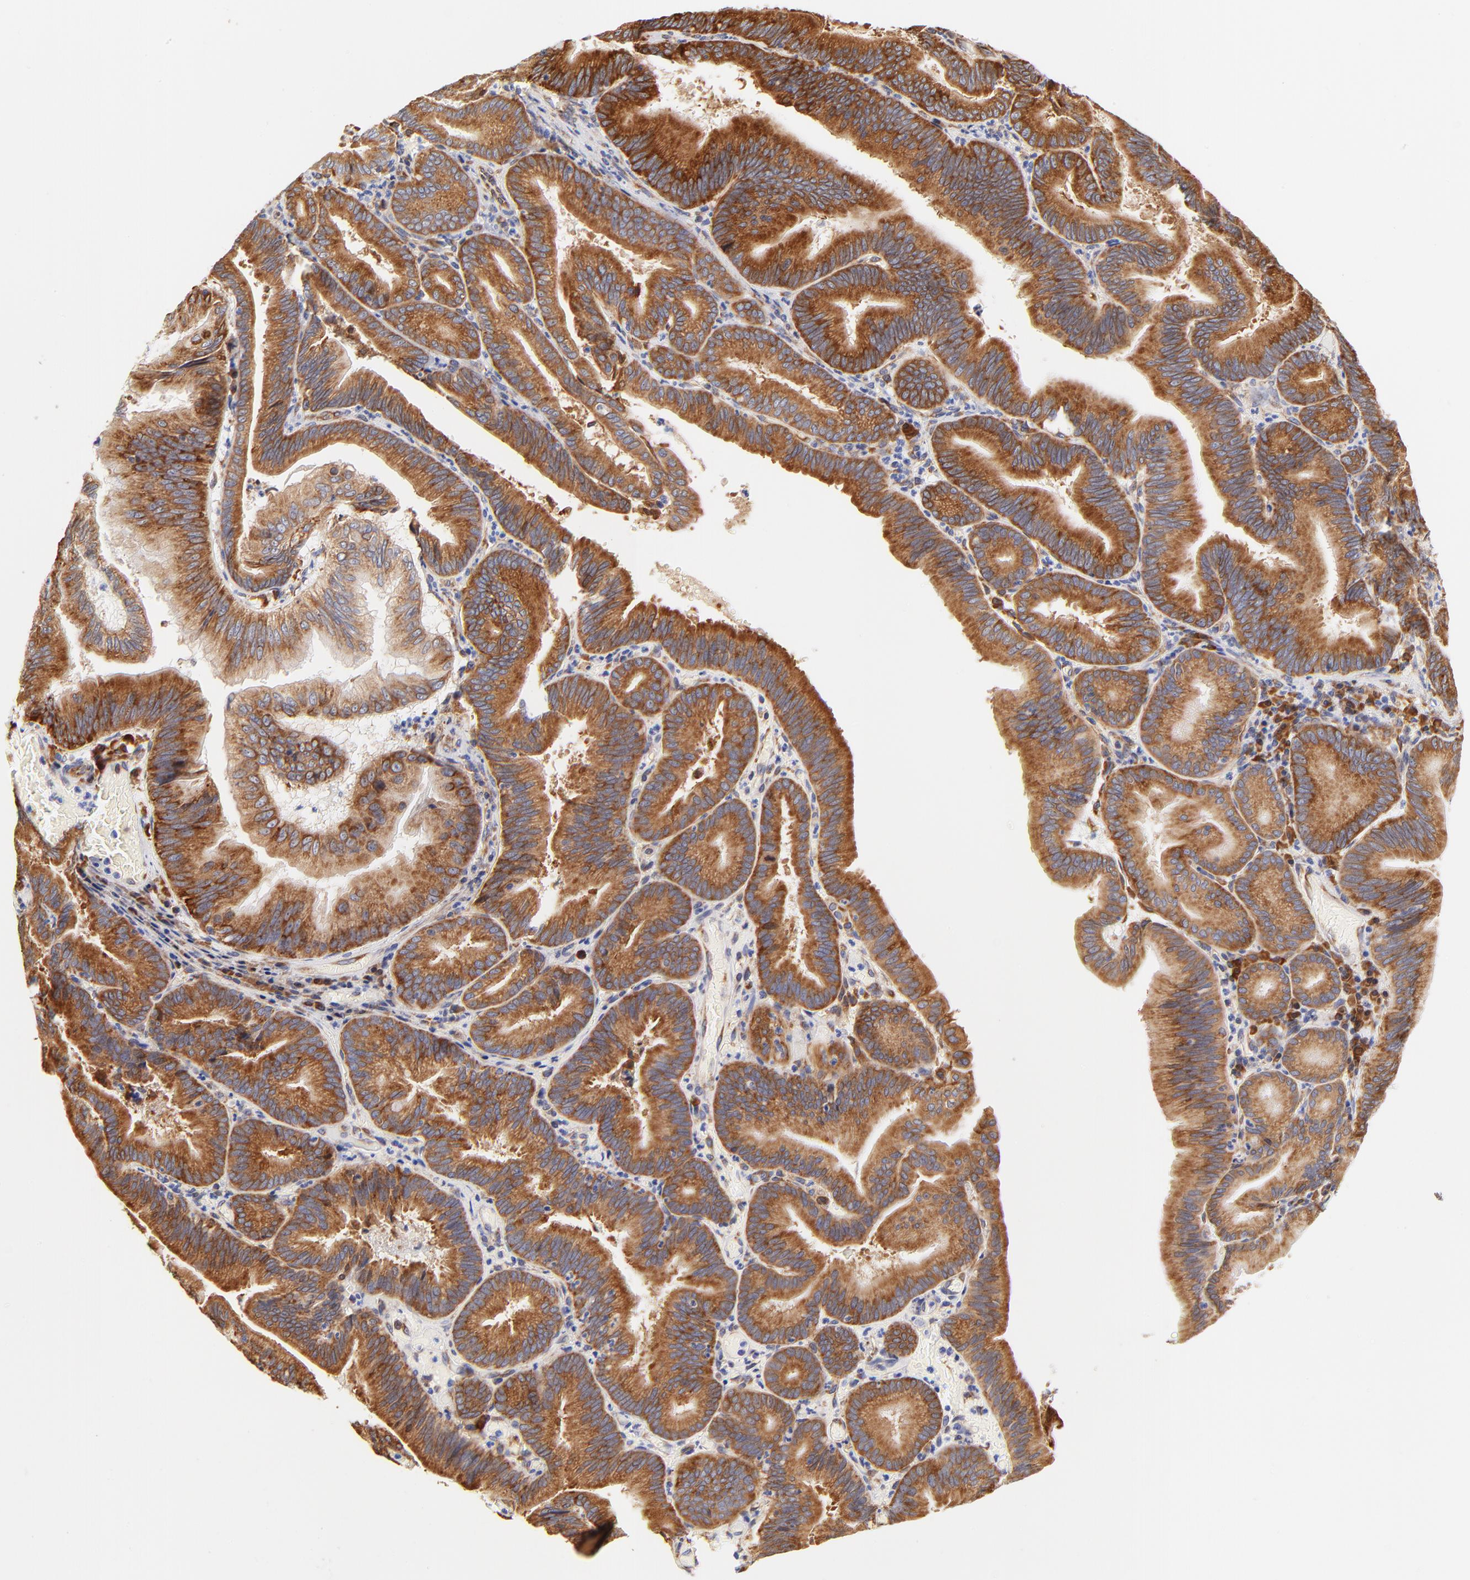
{"staining": {"intensity": "strong", "quantity": ">75%", "location": "cytoplasmic/membranous"}, "tissue": "pancreatic cancer", "cell_type": "Tumor cells", "image_type": "cancer", "snomed": [{"axis": "morphology", "description": "Adenocarcinoma, NOS"}, {"axis": "topography", "description": "Pancreas"}], "caption": "Immunohistochemistry (IHC) of pancreatic adenocarcinoma exhibits high levels of strong cytoplasmic/membranous positivity in about >75% of tumor cells.", "gene": "RPL27", "patient": {"sex": "male", "age": 82}}